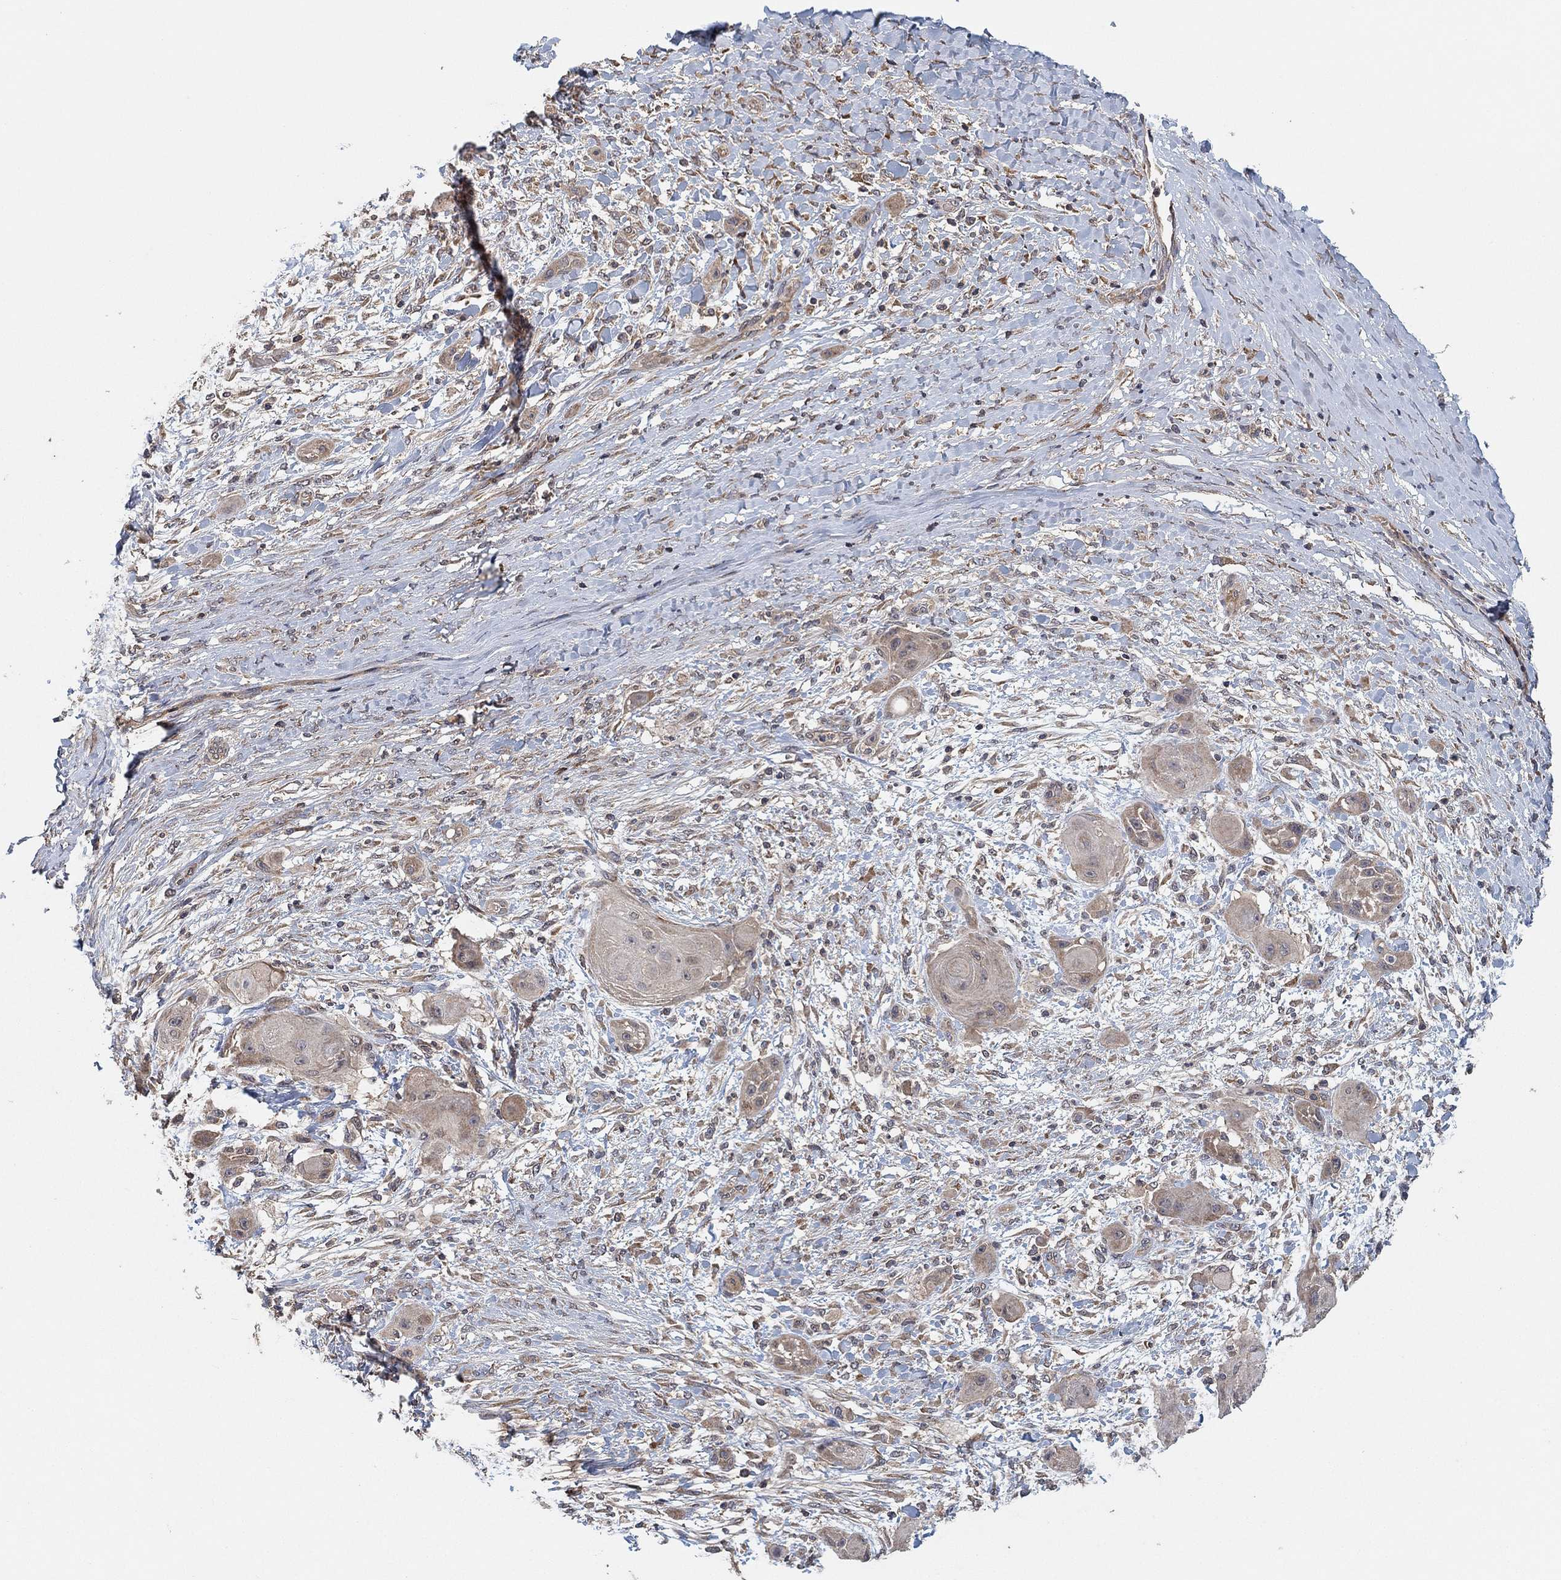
{"staining": {"intensity": "negative", "quantity": "none", "location": "none"}, "tissue": "skin cancer", "cell_type": "Tumor cells", "image_type": "cancer", "snomed": [{"axis": "morphology", "description": "Squamous cell carcinoma, NOS"}, {"axis": "topography", "description": "Skin"}], "caption": "A micrograph of human skin cancer is negative for staining in tumor cells.", "gene": "CCDC43", "patient": {"sex": "male", "age": 62}}